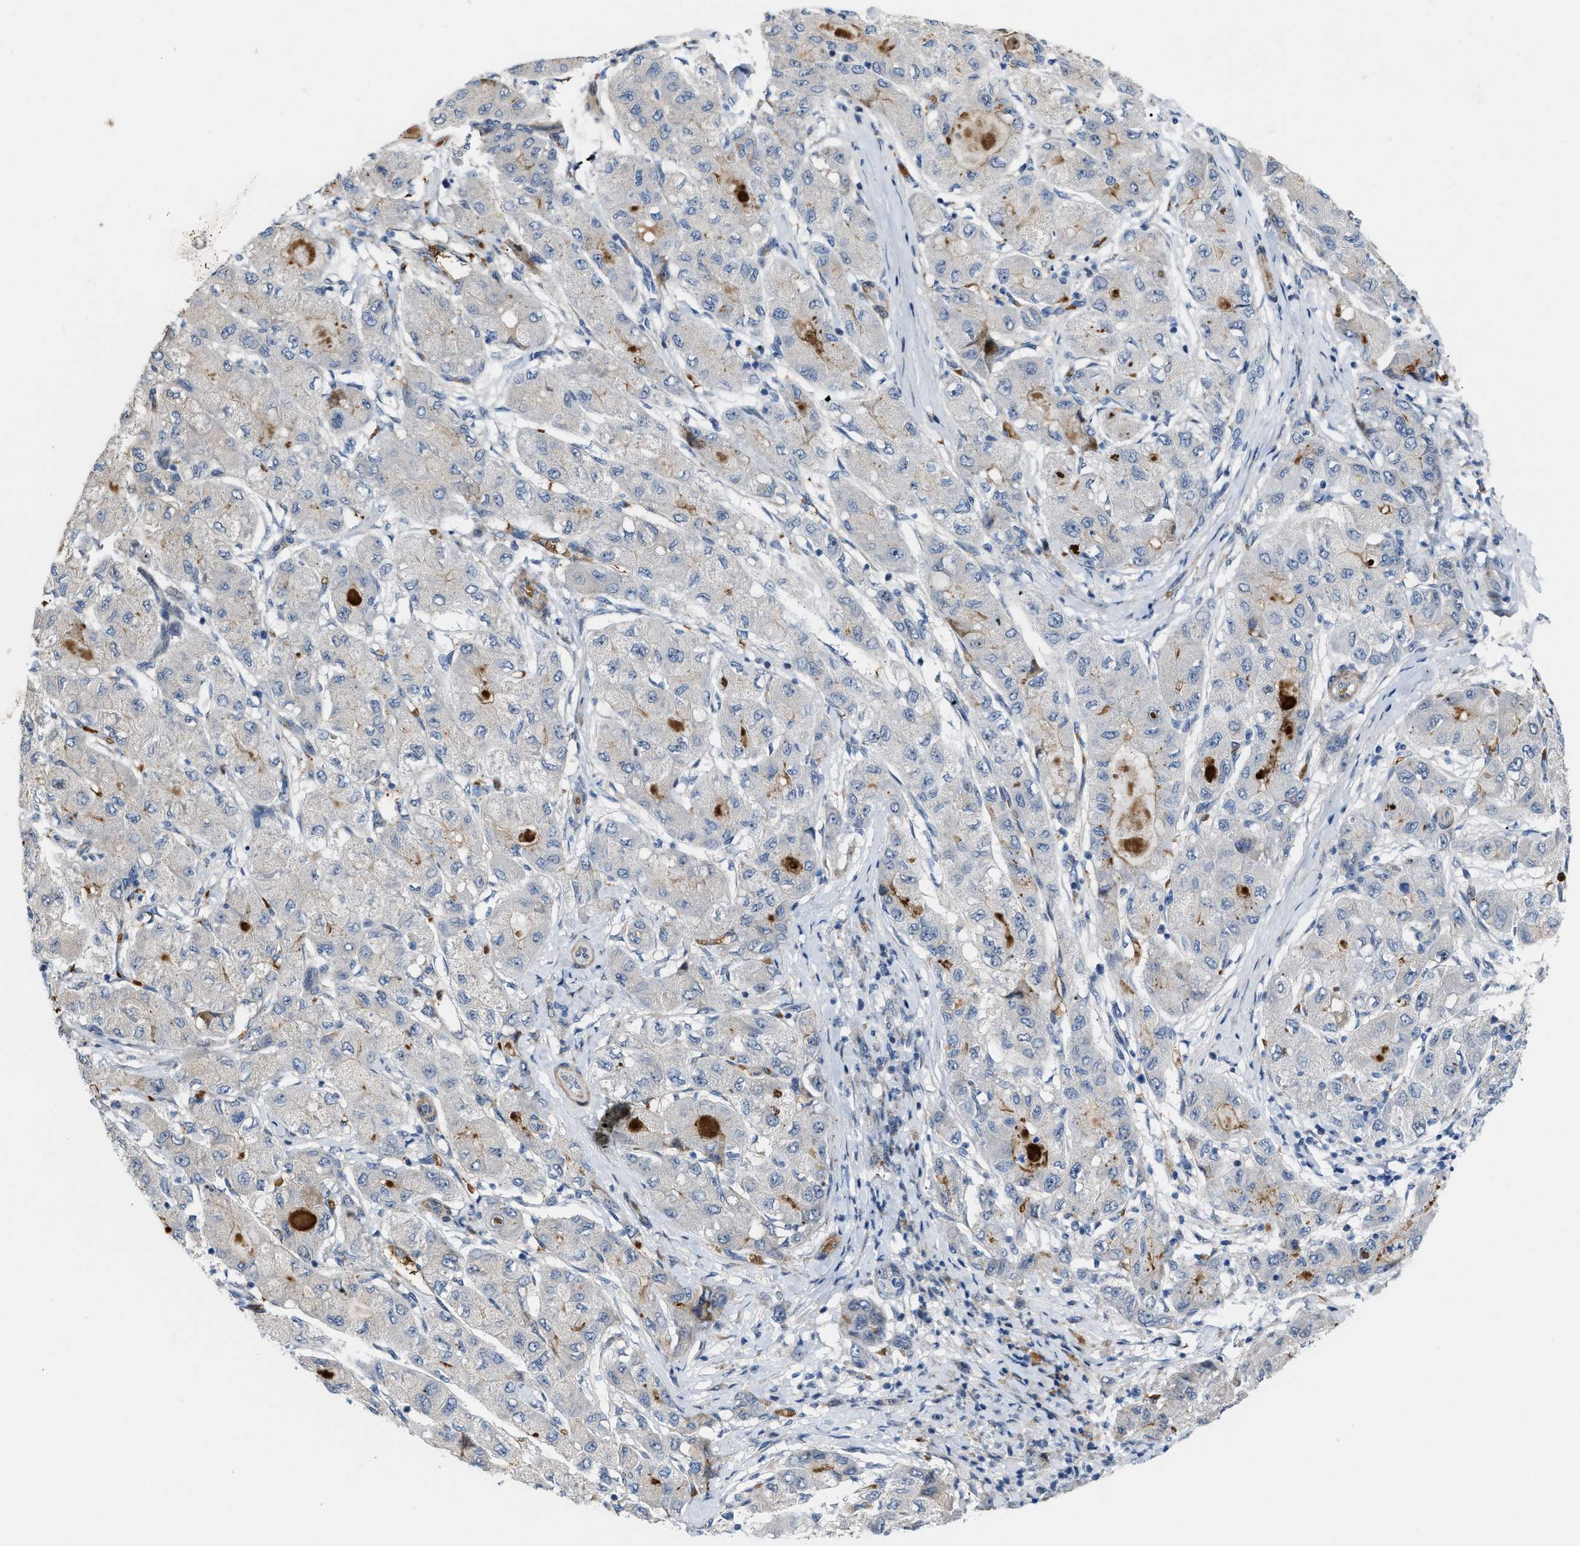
{"staining": {"intensity": "negative", "quantity": "none", "location": "none"}, "tissue": "liver cancer", "cell_type": "Tumor cells", "image_type": "cancer", "snomed": [{"axis": "morphology", "description": "Carcinoma, Hepatocellular, NOS"}, {"axis": "topography", "description": "Liver"}], "caption": "IHC micrograph of neoplastic tissue: human liver cancer stained with DAB exhibits no significant protein expression in tumor cells.", "gene": "POLR1F", "patient": {"sex": "male", "age": 80}}